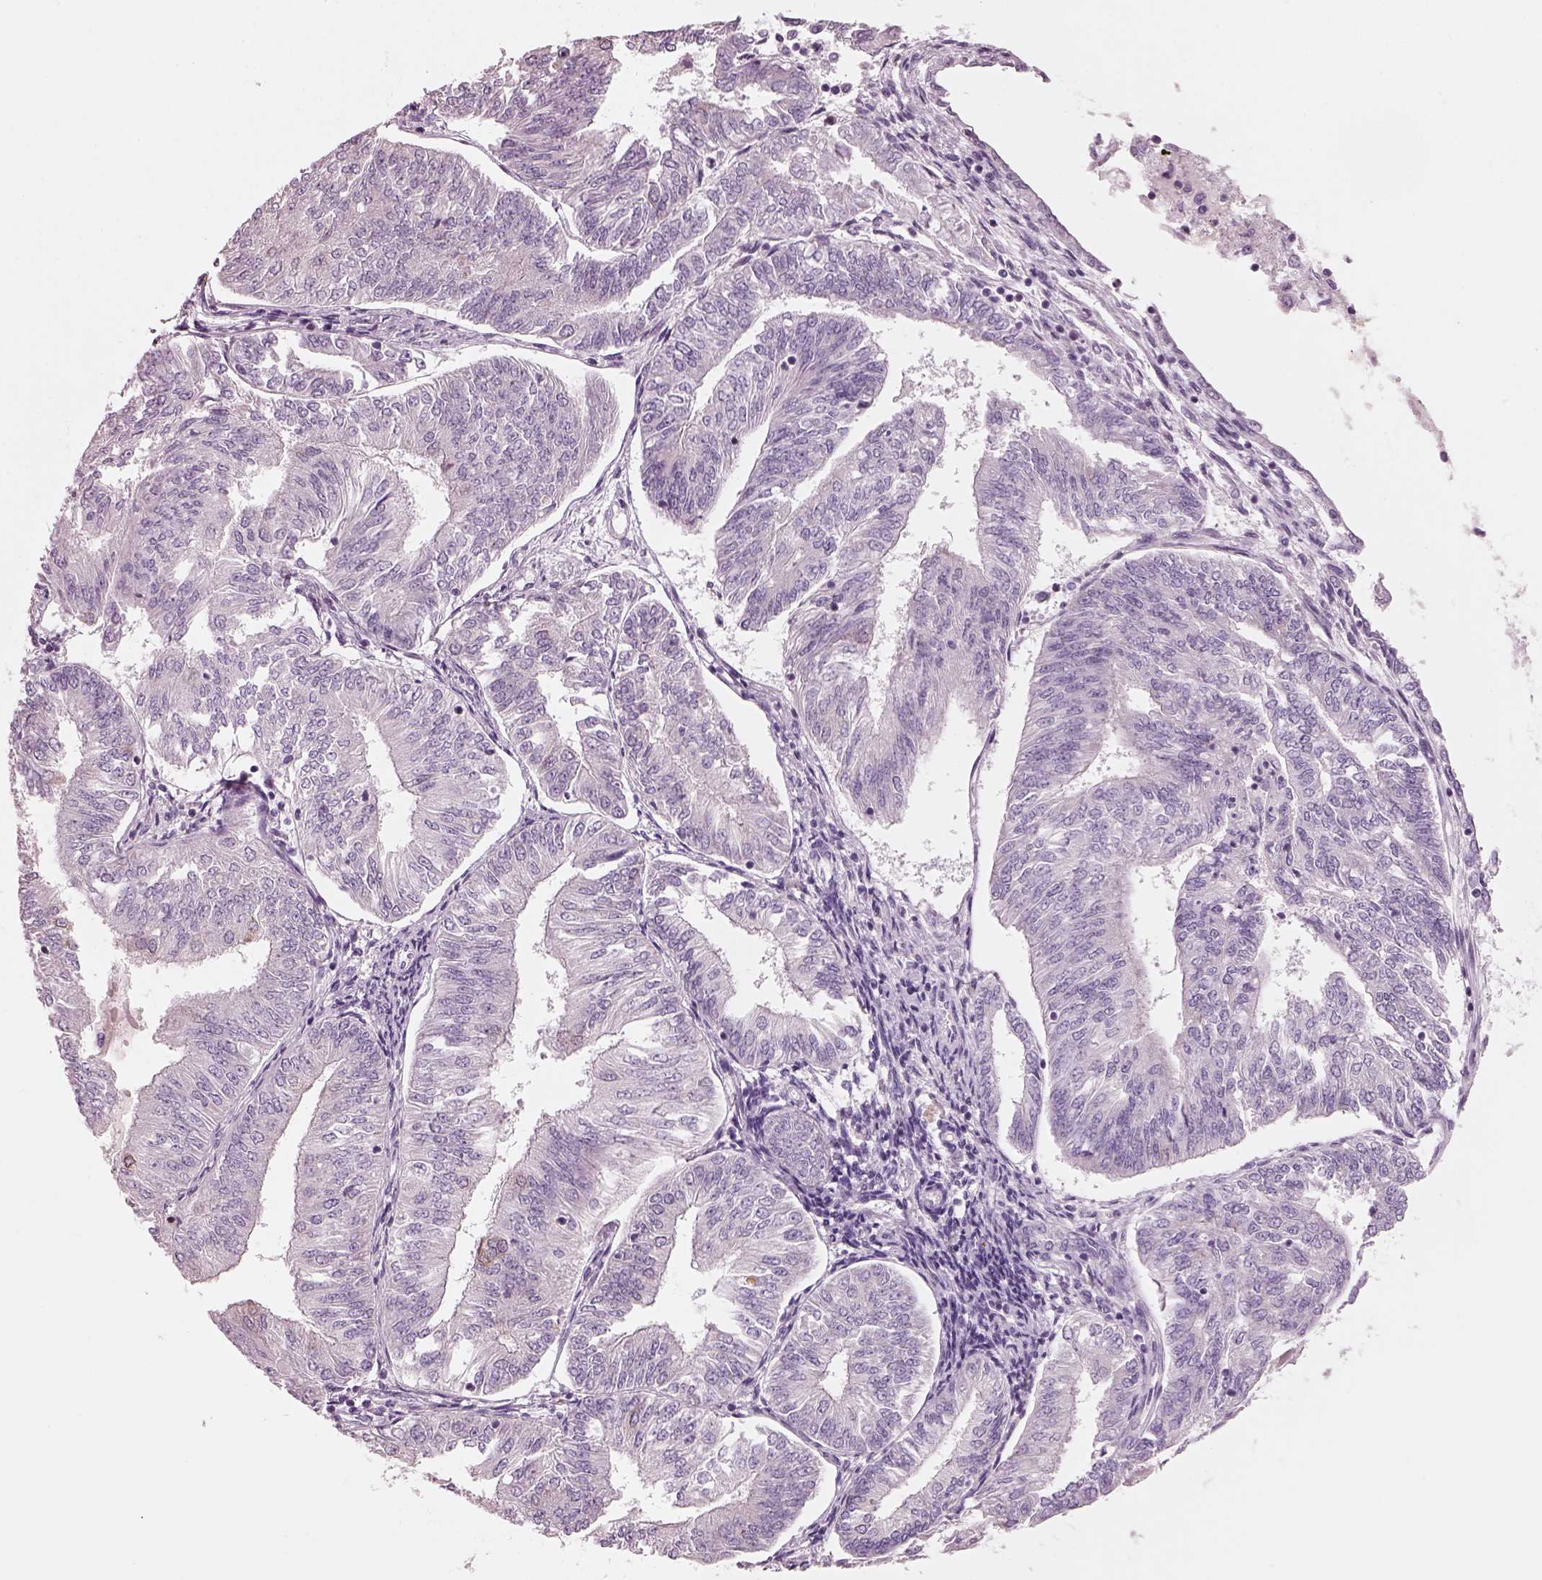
{"staining": {"intensity": "negative", "quantity": "none", "location": "none"}, "tissue": "endometrial cancer", "cell_type": "Tumor cells", "image_type": "cancer", "snomed": [{"axis": "morphology", "description": "Adenocarcinoma, NOS"}, {"axis": "topography", "description": "Endometrium"}], "caption": "Tumor cells are negative for brown protein staining in adenocarcinoma (endometrial). (DAB immunohistochemistry visualized using brightfield microscopy, high magnification).", "gene": "SLC27A2", "patient": {"sex": "female", "age": 58}}